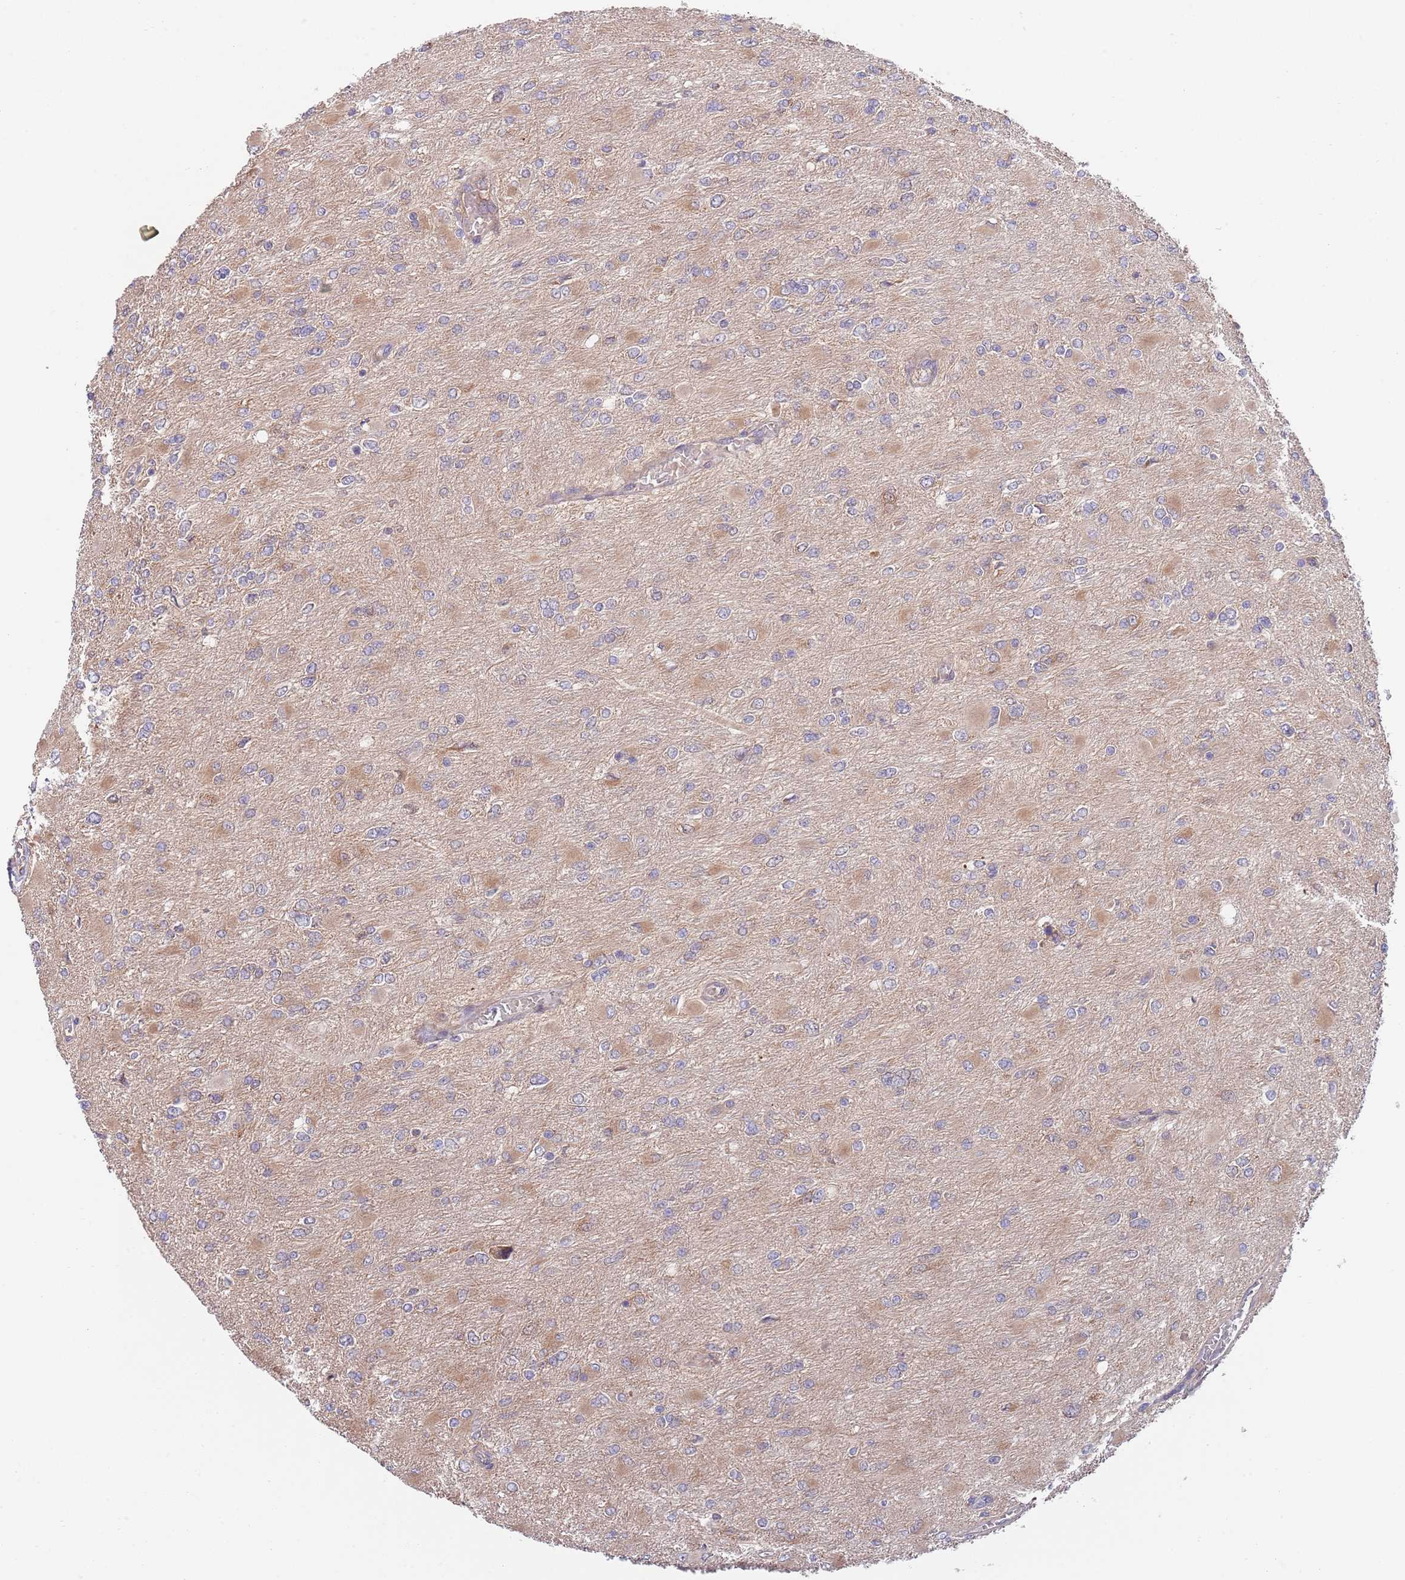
{"staining": {"intensity": "negative", "quantity": "none", "location": "none"}, "tissue": "glioma", "cell_type": "Tumor cells", "image_type": "cancer", "snomed": [{"axis": "morphology", "description": "Glioma, malignant, High grade"}, {"axis": "topography", "description": "Cerebral cortex"}], "caption": "IHC histopathology image of glioma stained for a protein (brown), which displays no positivity in tumor cells.", "gene": "EIF3F", "patient": {"sex": "female", "age": 36}}